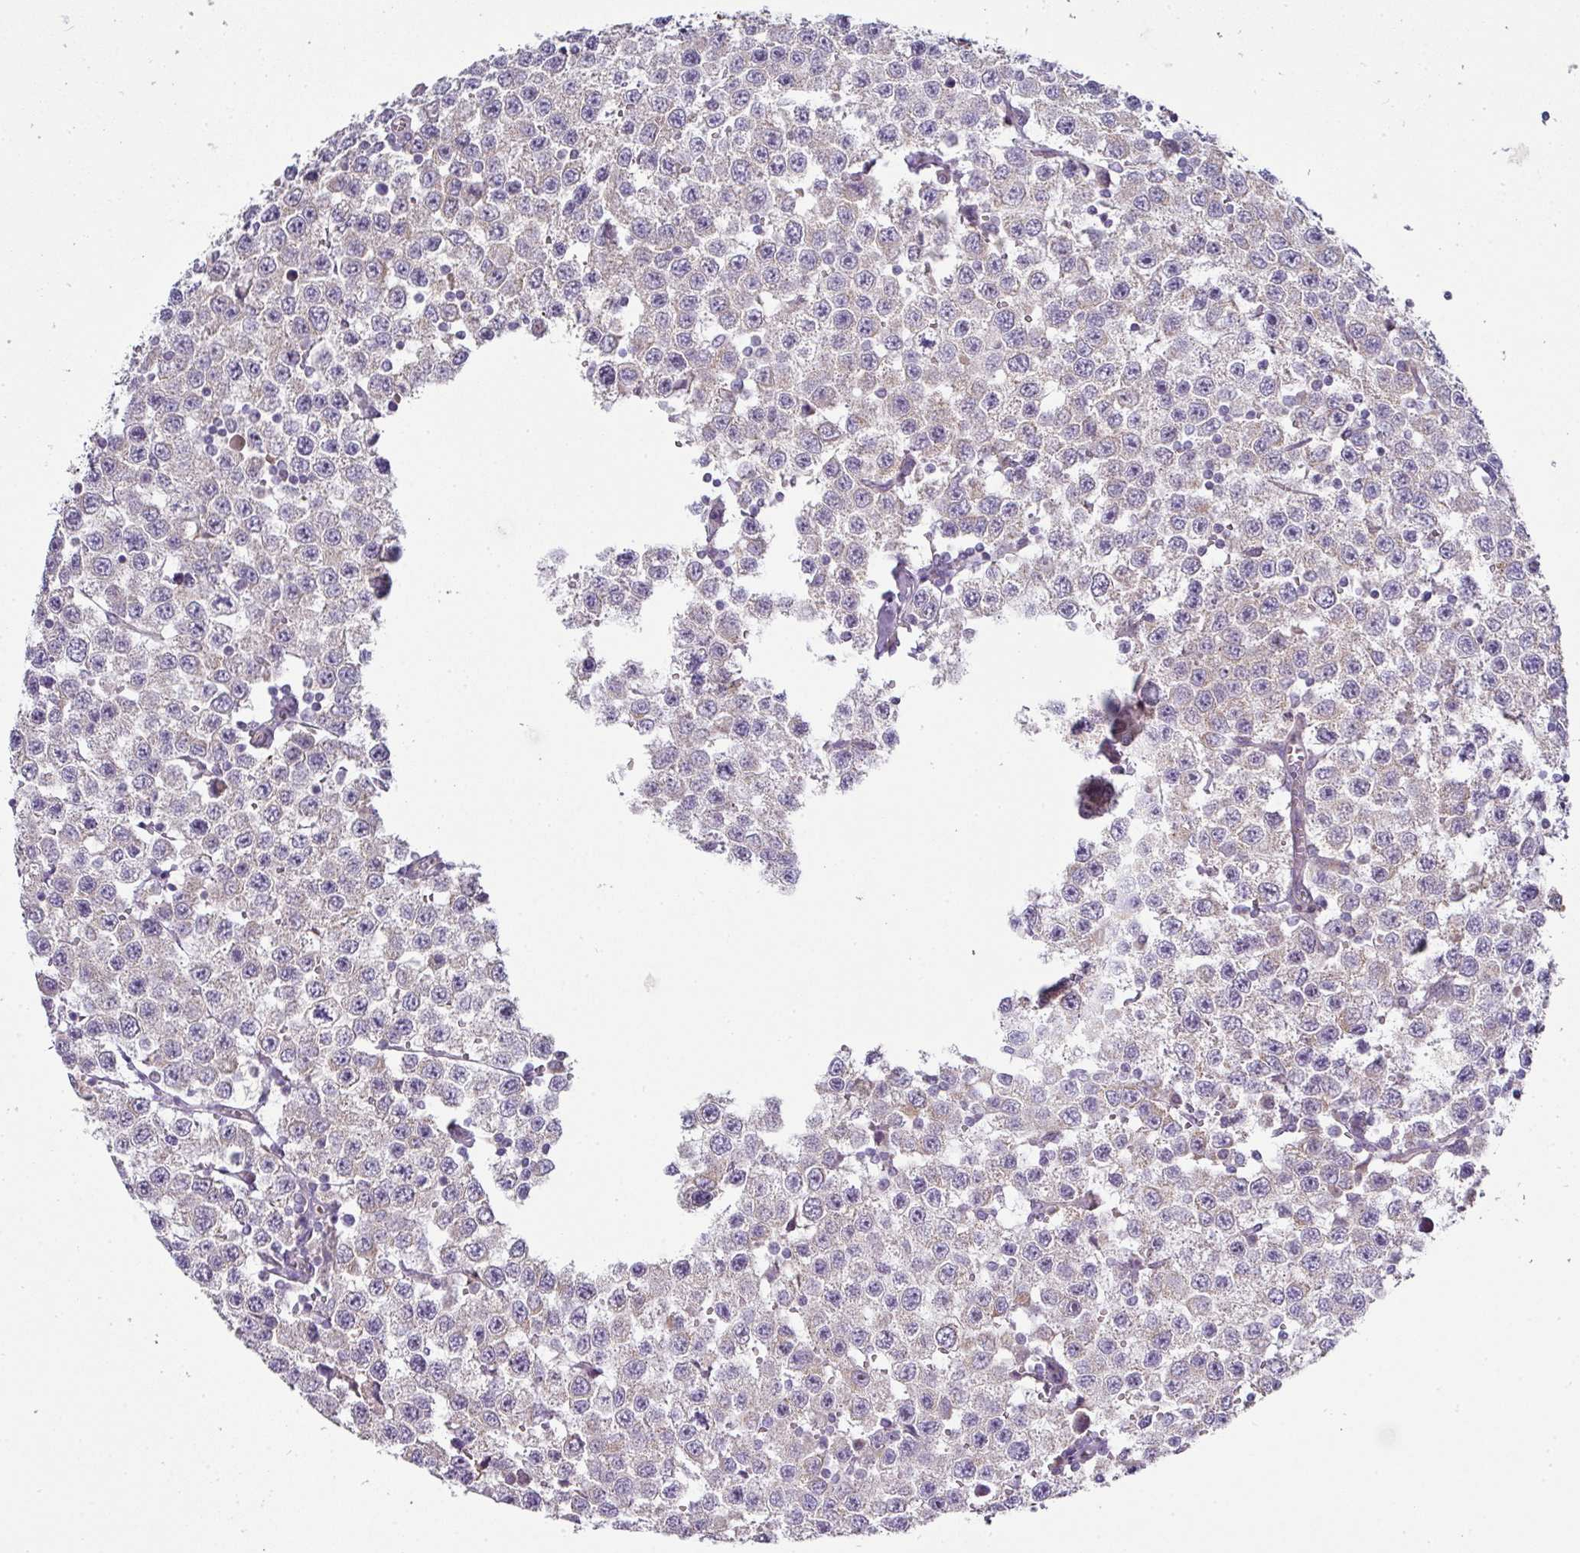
{"staining": {"intensity": "negative", "quantity": "none", "location": "none"}, "tissue": "testis cancer", "cell_type": "Tumor cells", "image_type": "cancer", "snomed": [{"axis": "morphology", "description": "Seminoma, NOS"}, {"axis": "topography", "description": "Testis"}], "caption": "Human testis cancer stained for a protein using IHC reveals no staining in tumor cells.", "gene": "STK35", "patient": {"sex": "male", "age": 34}}